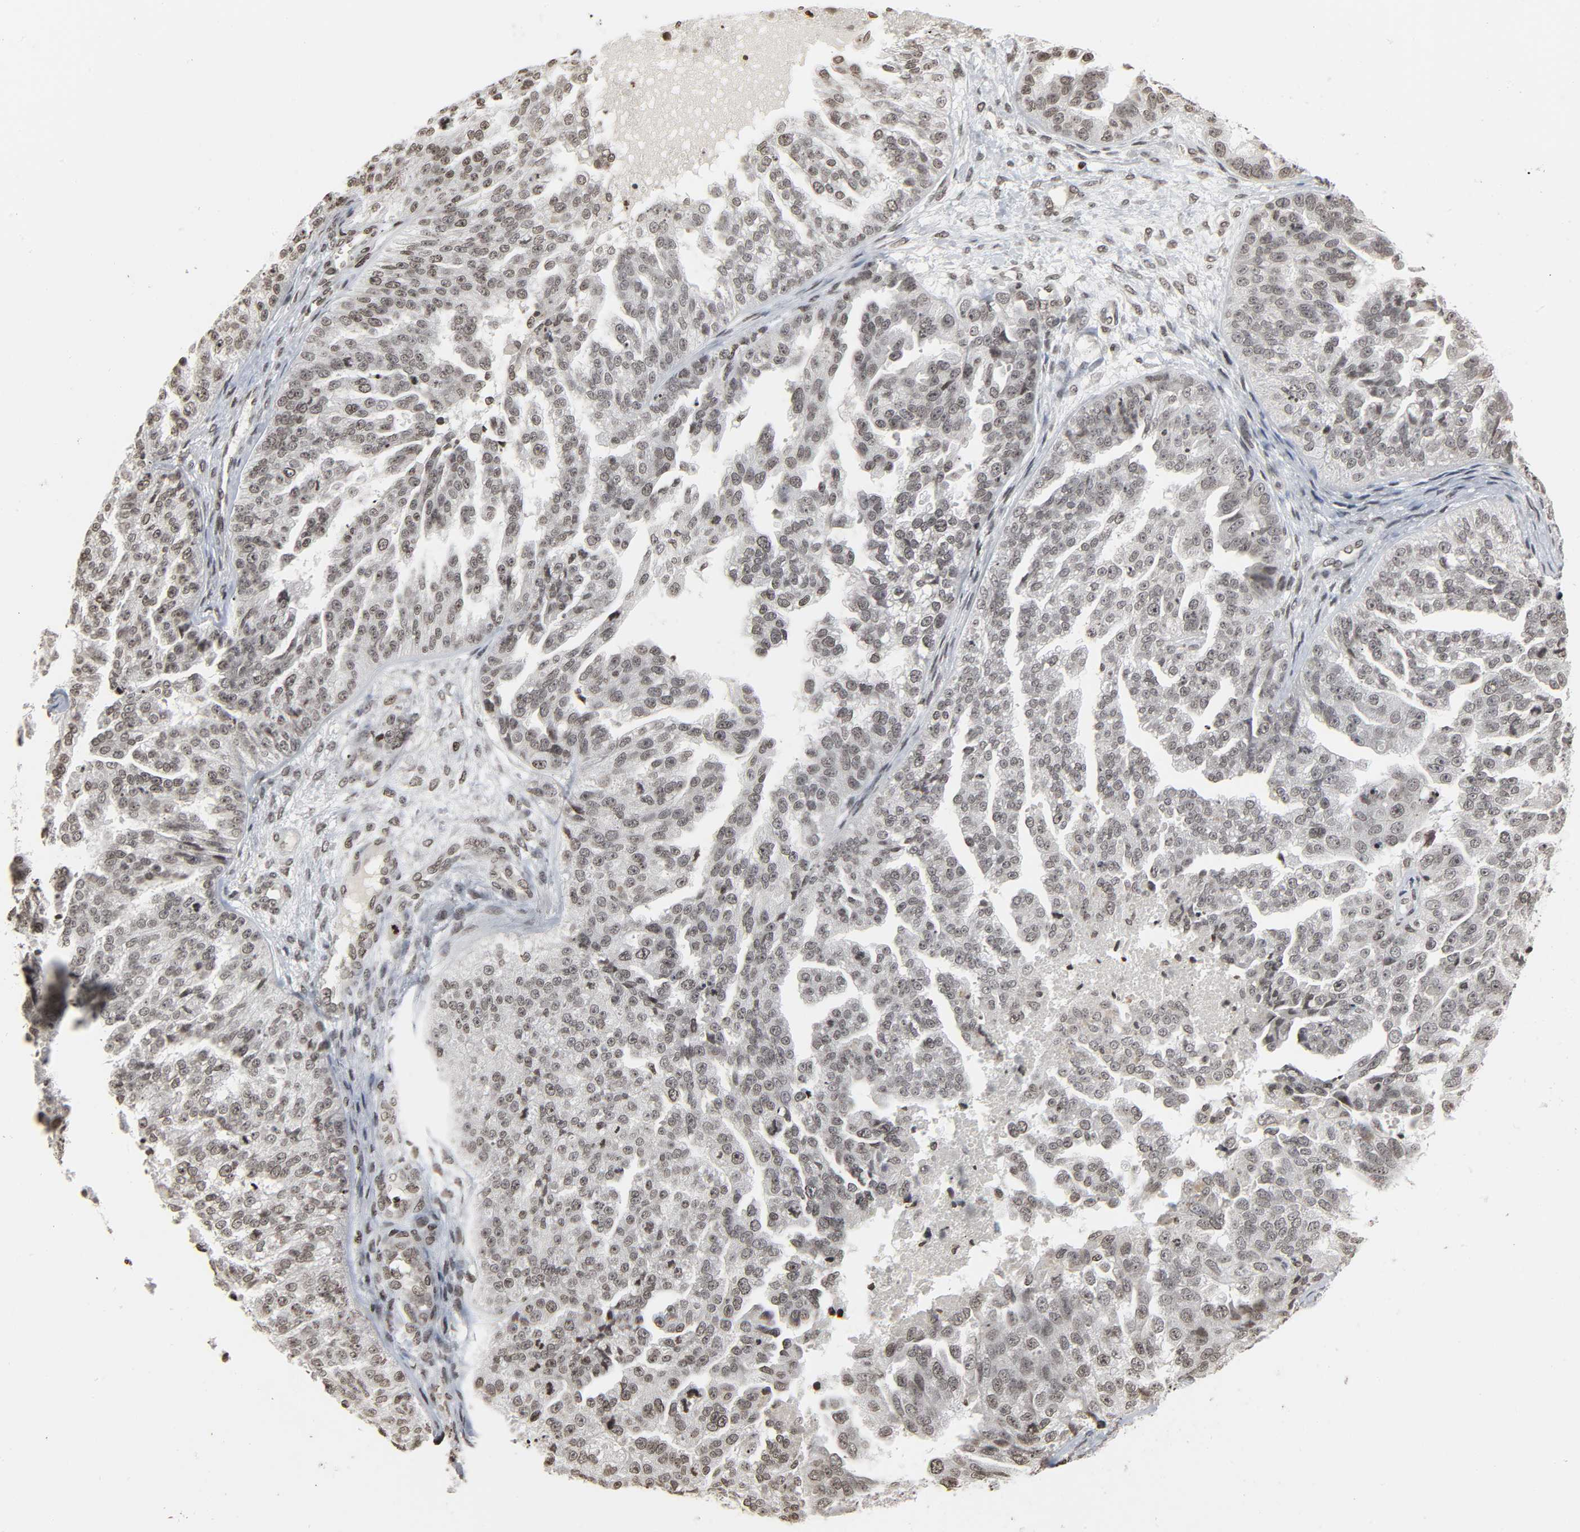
{"staining": {"intensity": "moderate", "quantity": ">75%", "location": "nuclear"}, "tissue": "ovarian cancer", "cell_type": "Tumor cells", "image_type": "cancer", "snomed": [{"axis": "morphology", "description": "Cystadenocarcinoma, serous, NOS"}, {"axis": "topography", "description": "Ovary"}], "caption": "This is an image of immunohistochemistry (IHC) staining of ovarian cancer, which shows moderate staining in the nuclear of tumor cells.", "gene": "ELAVL1", "patient": {"sex": "female", "age": 58}}